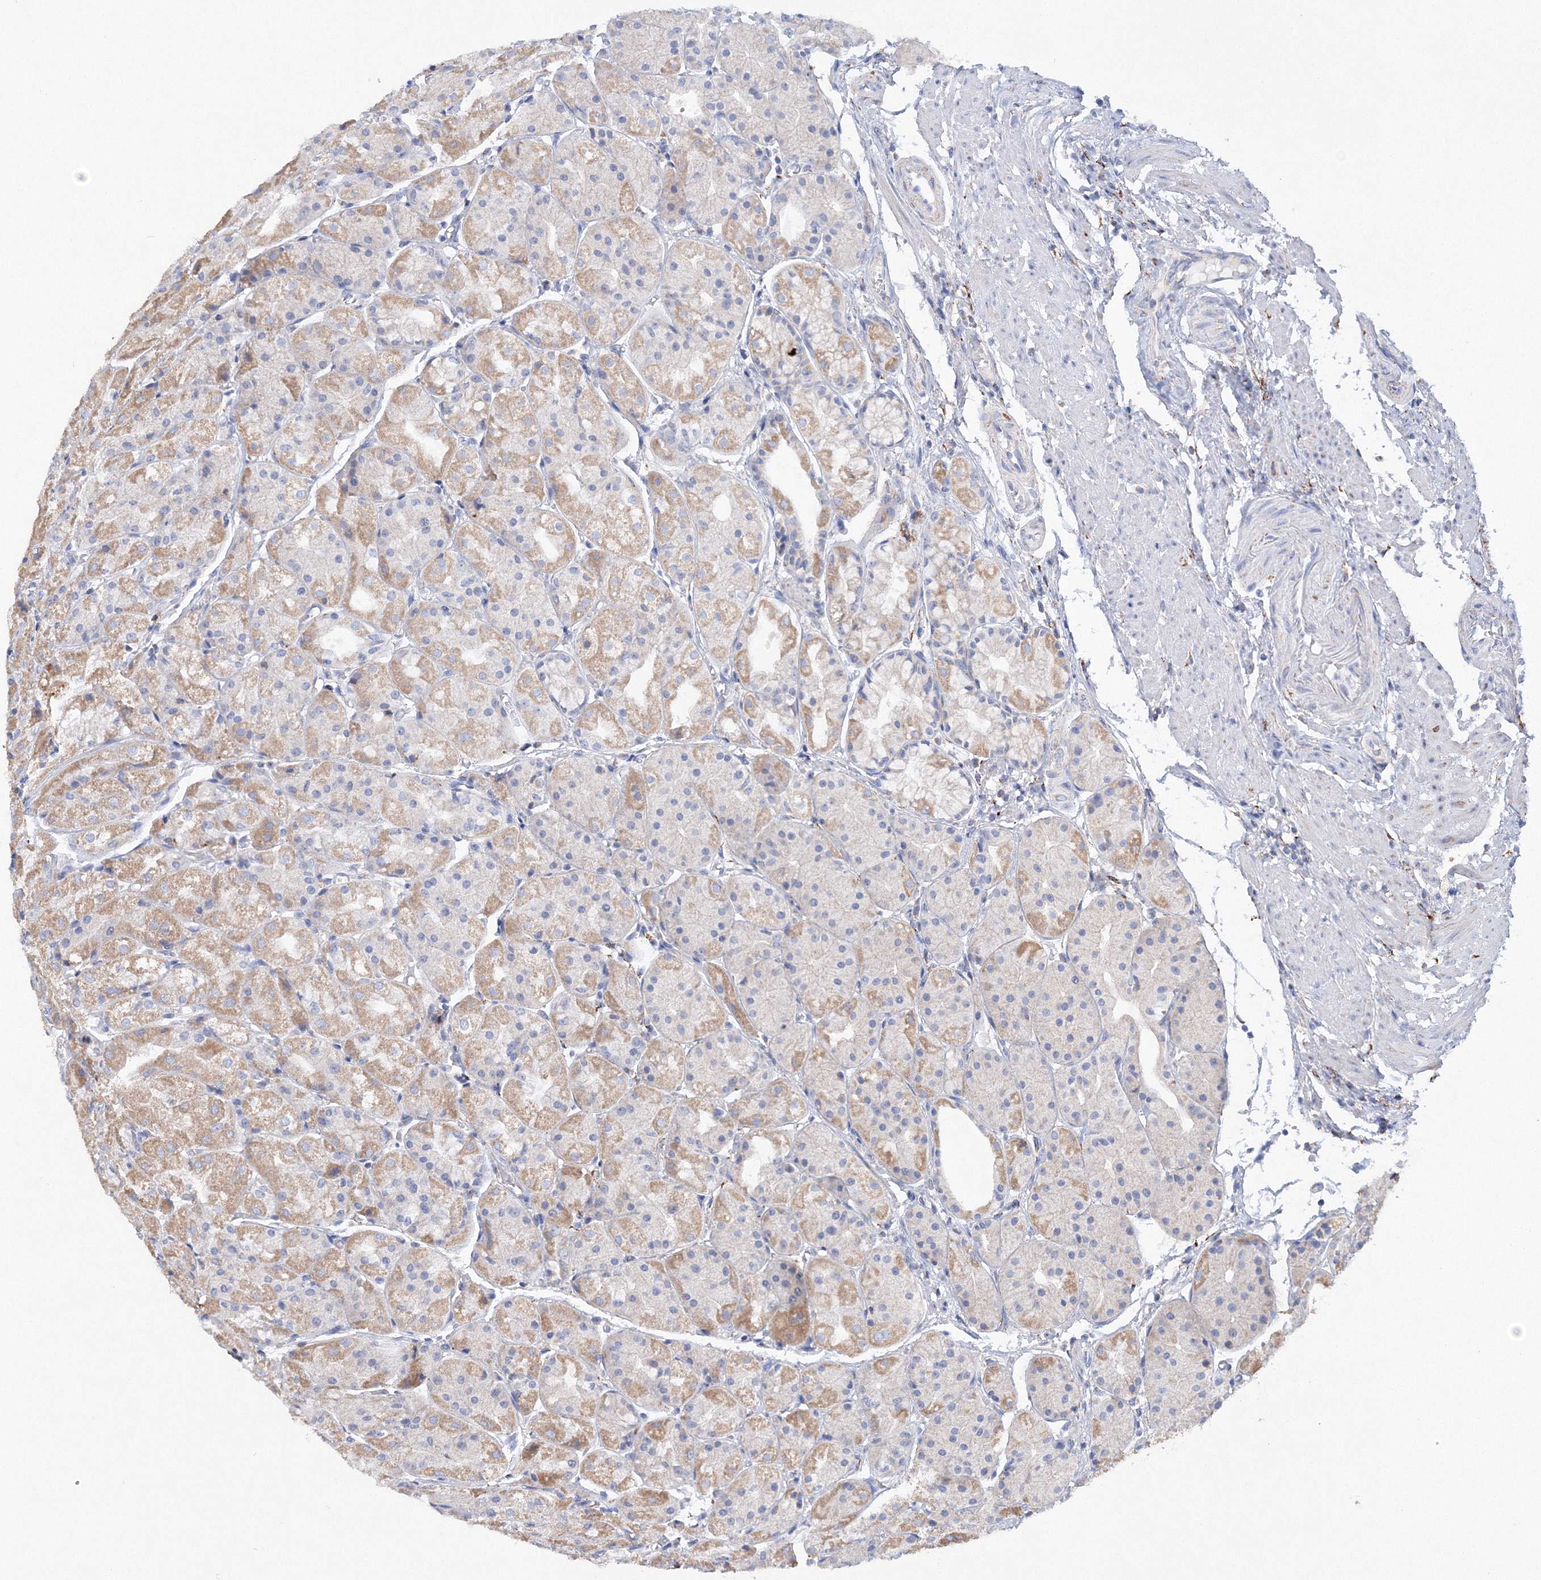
{"staining": {"intensity": "moderate", "quantity": "<25%", "location": "cytoplasmic/membranous"}, "tissue": "stomach", "cell_type": "Glandular cells", "image_type": "normal", "snomed": [{"axis": "morphology", "description": "Normal tissue, NOS"}, {"axis": "topography", "description": "Stomach, upper"}], "caption": "Brown immunohistochemical staining in normal human stomach displays moderate cytoplasmic/membranous expression in about <25% of glandular cells. (Brightfield microscopy of DAB IHC at high magnification).", "gene": "MERTK", "patient": {"sex": "male", "age": 72}}